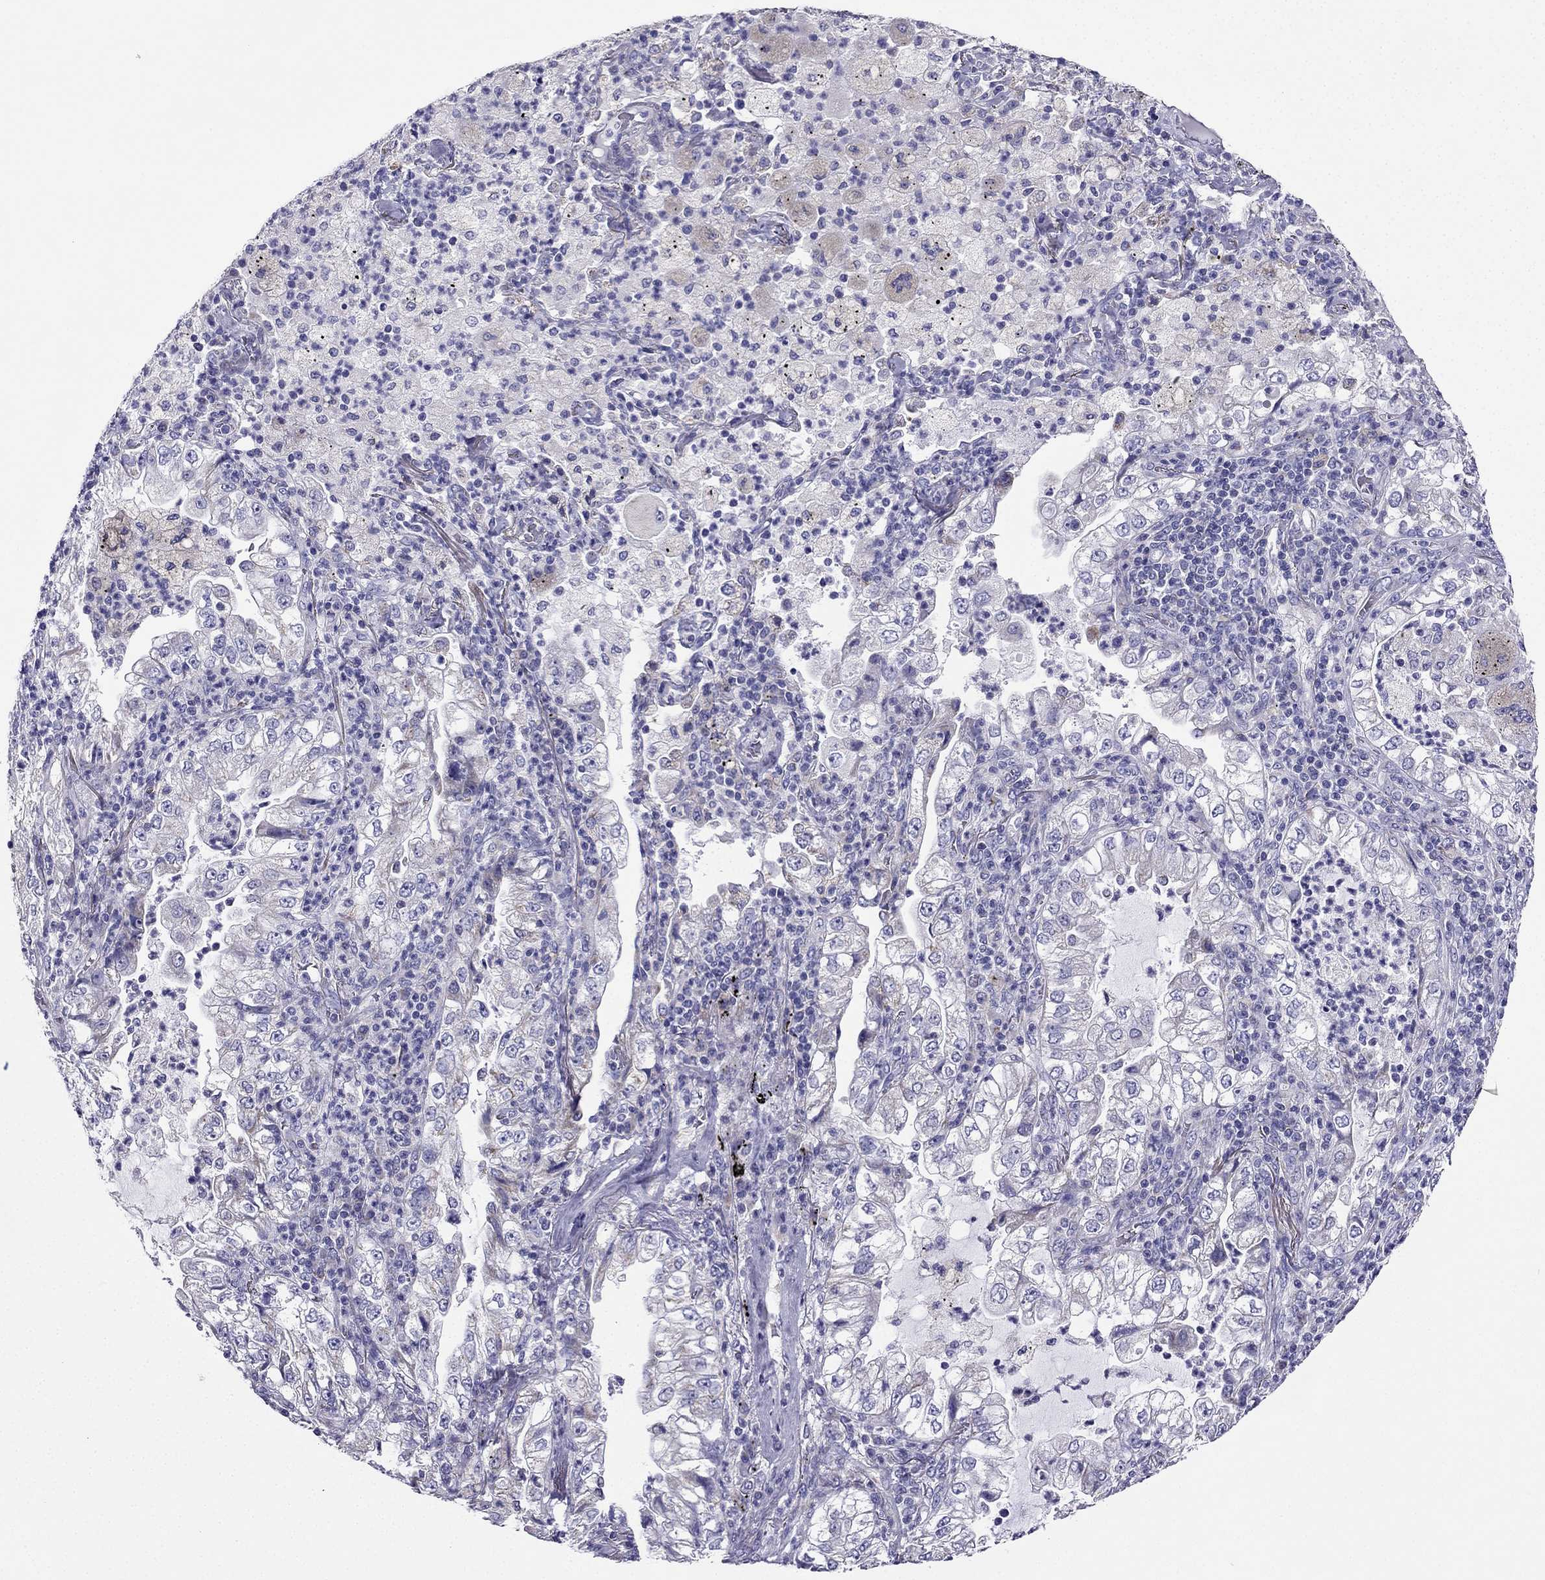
{"staining": {"intensity": "negative", "quantity": "none", "location": "none"}, "tissue": "lung cancer", "cell_type": "Tumor cells", "image_type": "cancer", "snomed": [{"axis": "morphology", "description": "Adenocarcinoma, NOS"}, {"axis": "topography", "description": "Lung"}], "caption": "This photomicrograph is of lung cancer (adenocarcinoma) stained with immunohistochemistry (IHC) to label a protein in brown with the nuclei are counter-stained blue. There is no positivity in tumor cells.", "gene": "KIF5A", "patient": {"sex": "female", "age": 73}}